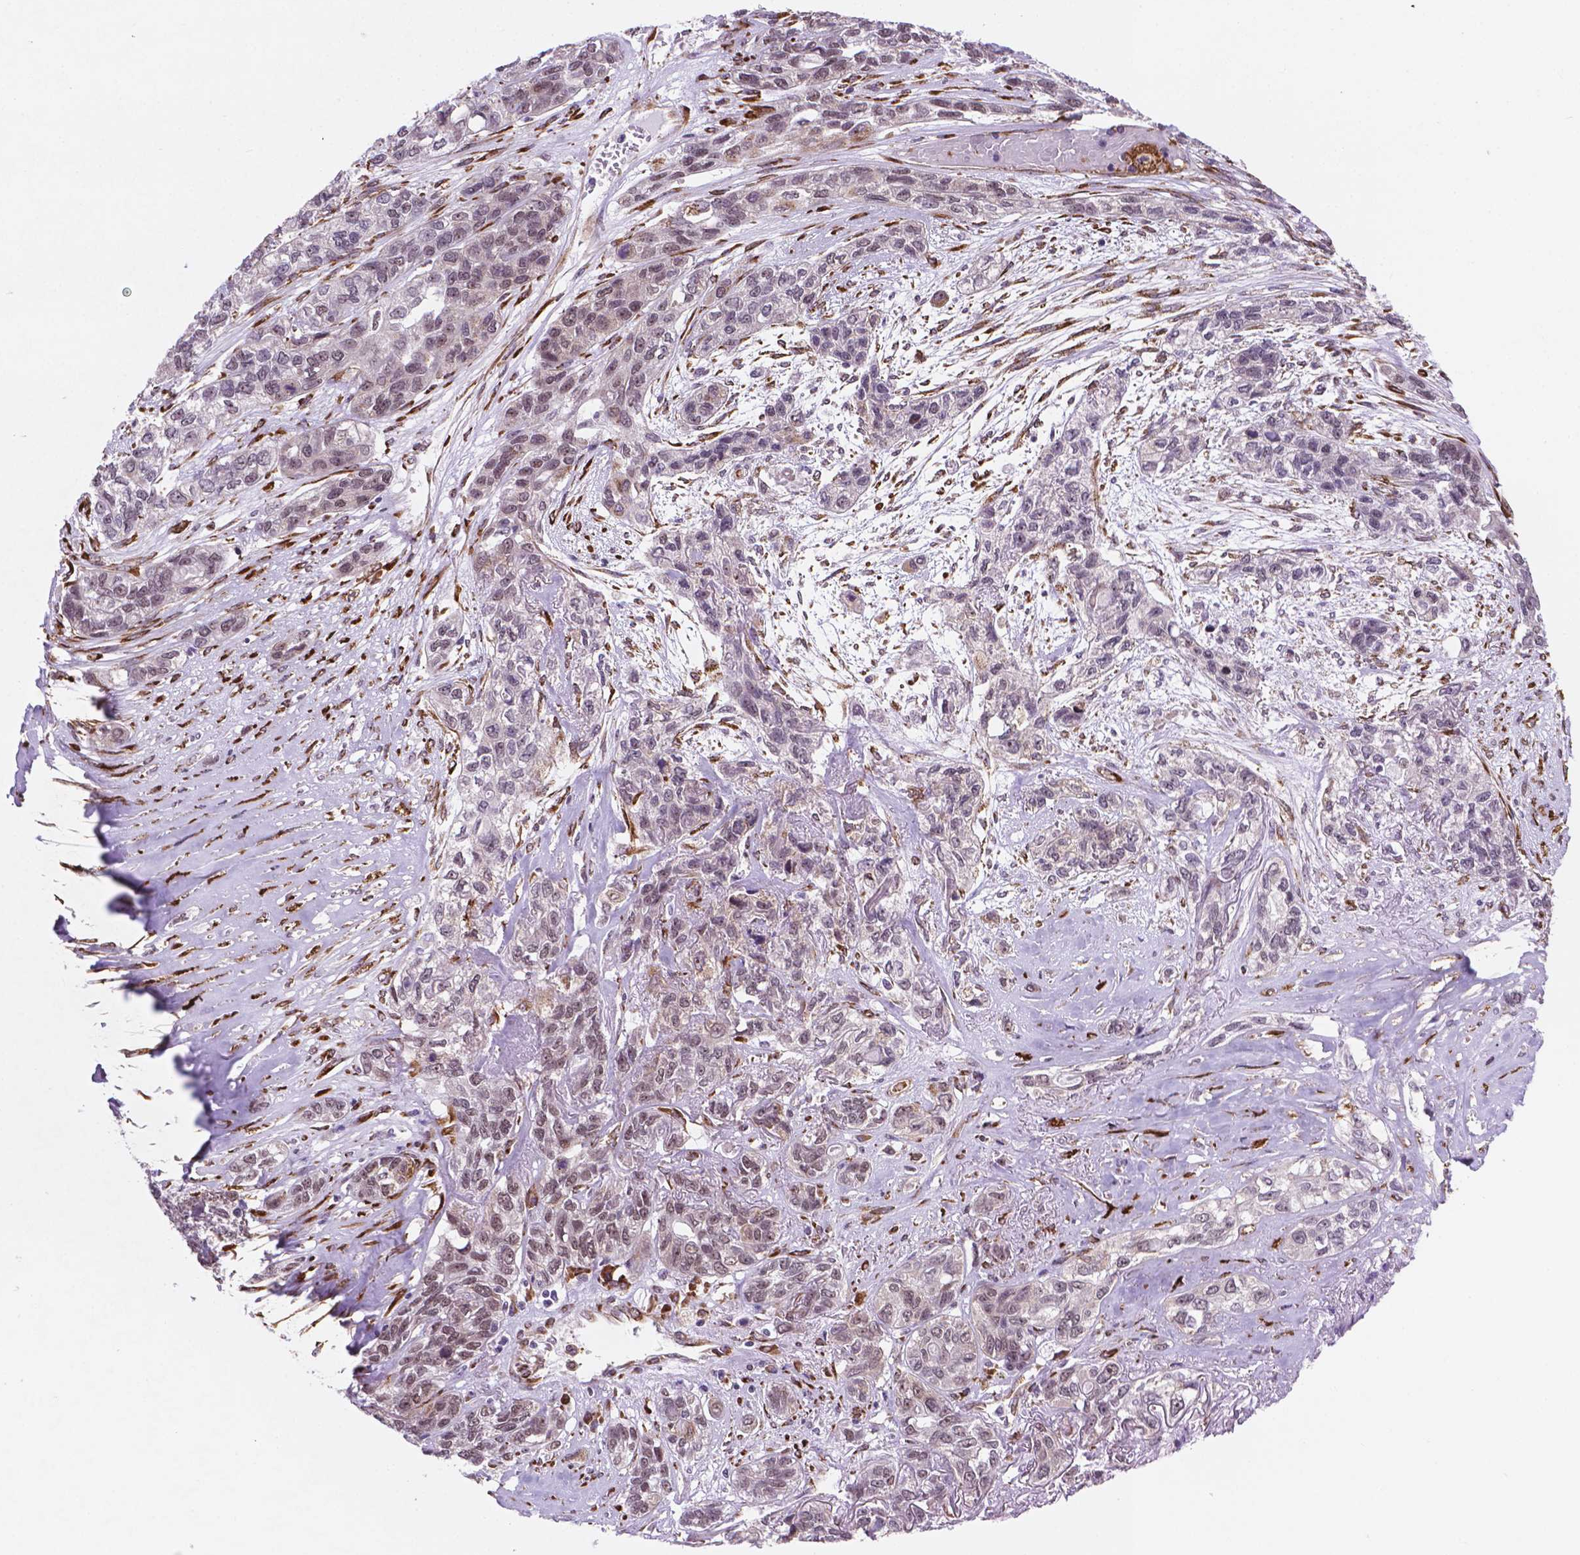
{"staining": {"intensity": "weak", "quantity": "25%-75%", "location": "nuclear"}, "tissue": "lung cancer", "cell_type": "Tumor cells", "image_type": "cancer", "snomed": [{"axis": "morphology", "description": "Squamous cell carcinoma, NOS"}, {"axis": "topography", "description": "Lung"}], "caption": "Protein analysis of squamous cell carcinoma (lung) tissue exhibits weak nuclear positivity in about 25%-75% of tumor cells.", "gene": "FNIP1", "patient": {"sex": "female", "age": 70}}